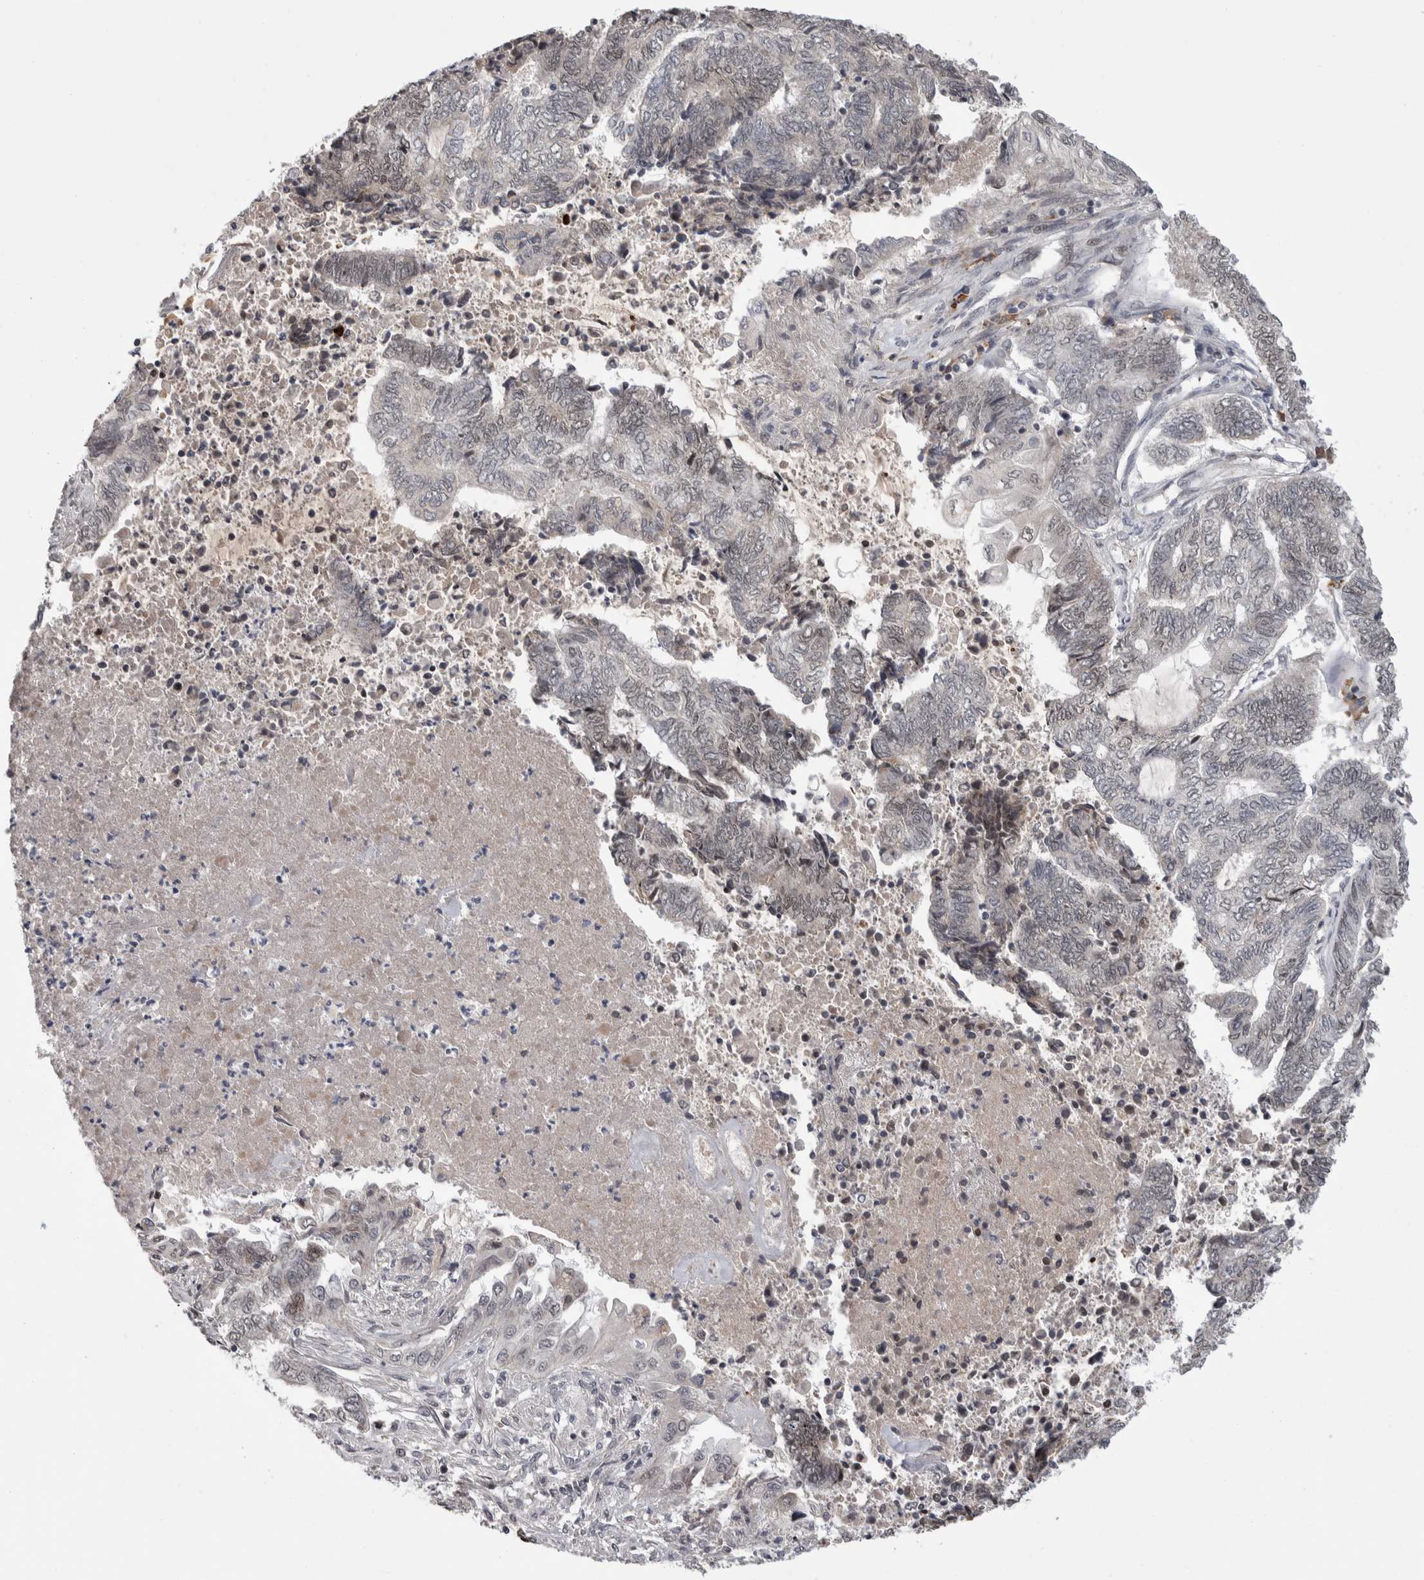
{"staining": {"intensity": "negative", "quantity": "none", "location": "none"}, "tissue": "endometrial cancer", "cell_type": "Tumor cells", "image_type": "cancer", "snomed": [{"axis": "morphology", "description": "Adenocarcinoma, NOS"}, {"axis": "topography", "description": "Uterus"}, {"axis": "topography", "description": "Endometrium"}], "caption": "Tumor cells show no significant protein positivity in endometrial adenocarcinoma. (Stains: DAB (3,3'-diaminobenzidine) IHC with hematoxylin counter stain, Microscopy: brightfield microscopy at high magnification).", "gene": "ZNF592", "patient": {"sex": "female", "age": 70}}